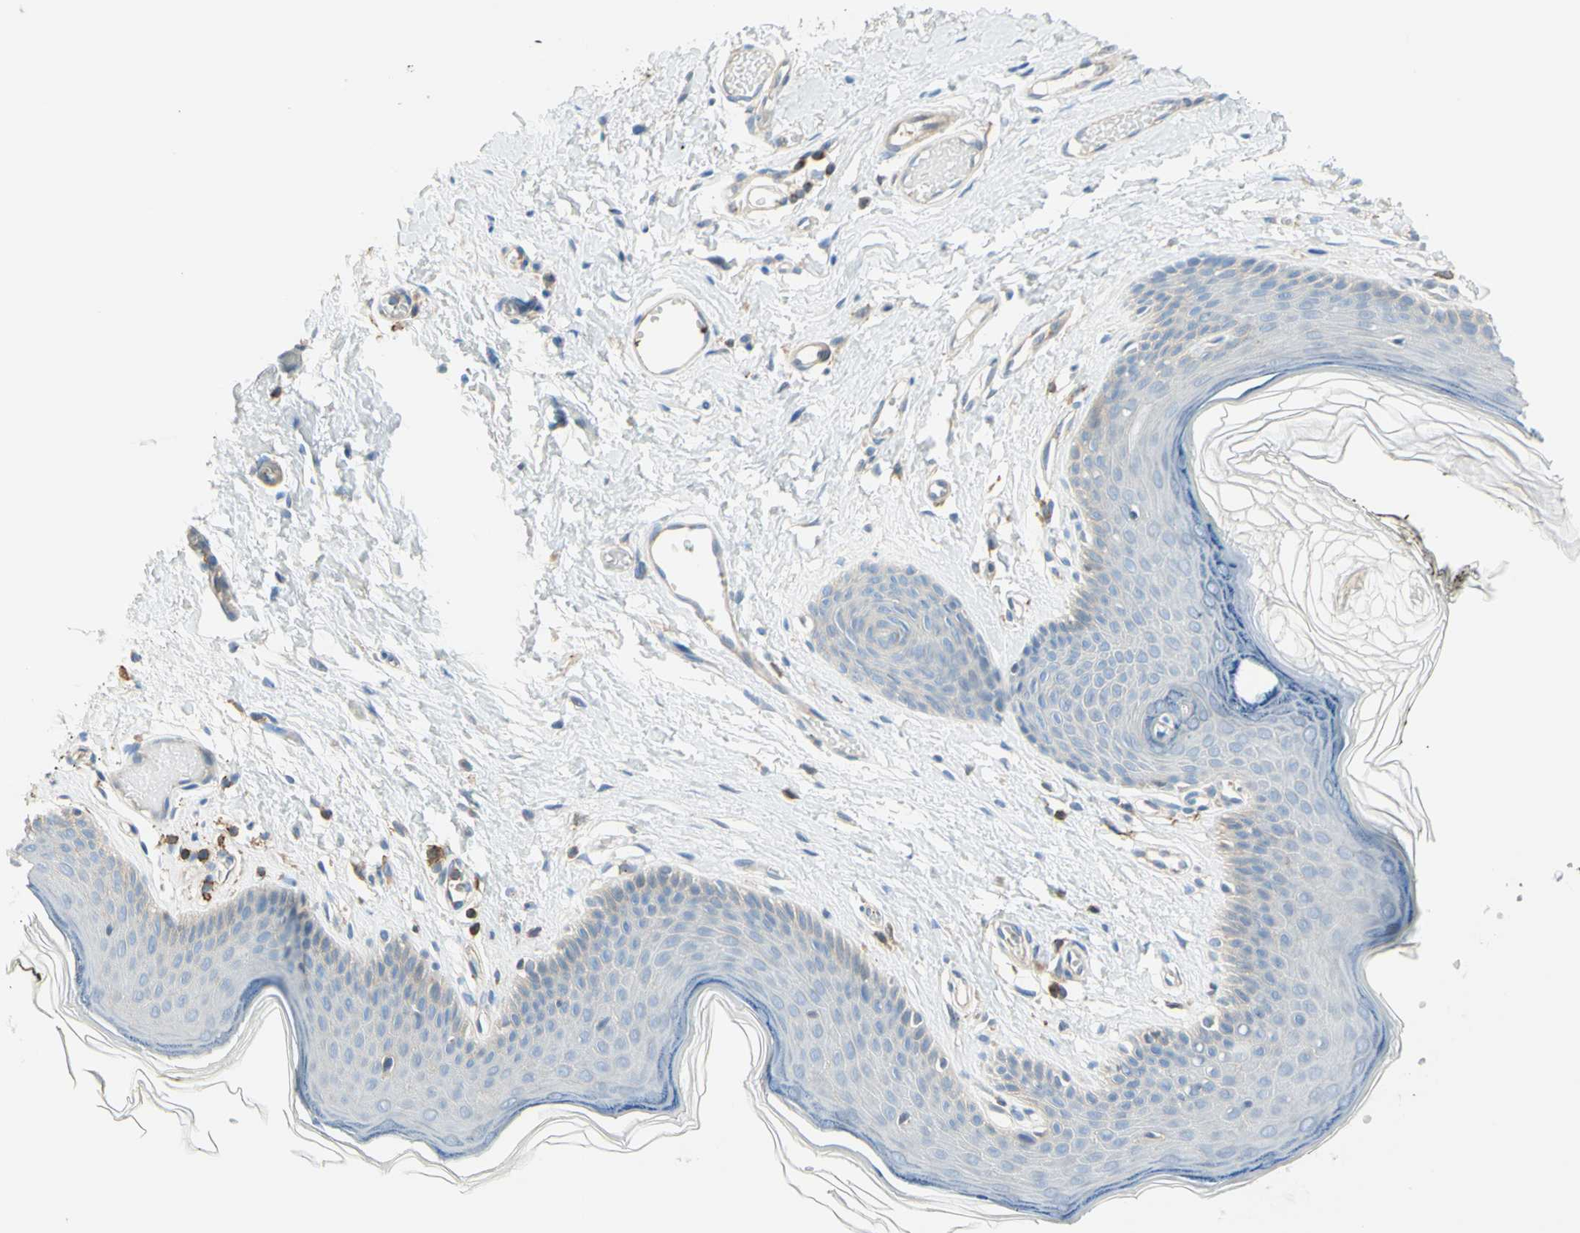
{"staining": {"intensity": "weak", "quantity": "<25%", "location": "cytoplasmic/membranous"}, "tissue": "skin", "cell_type": "Epidermal cells", "image_type": "normal", "snomed": [{"axis": "morphology", "description": "Normal tissue, NOS"}, {"axis": "morphology", "description": "Inflammation, NOS"}, {"axis": "topography", "description": "Vulva"}], "caption": "Immunohistochemistry of benign skin shows no staining in epidermal cells.", "gene": "SEMA4C", "patient": {"sex": "female", "age": 84}}